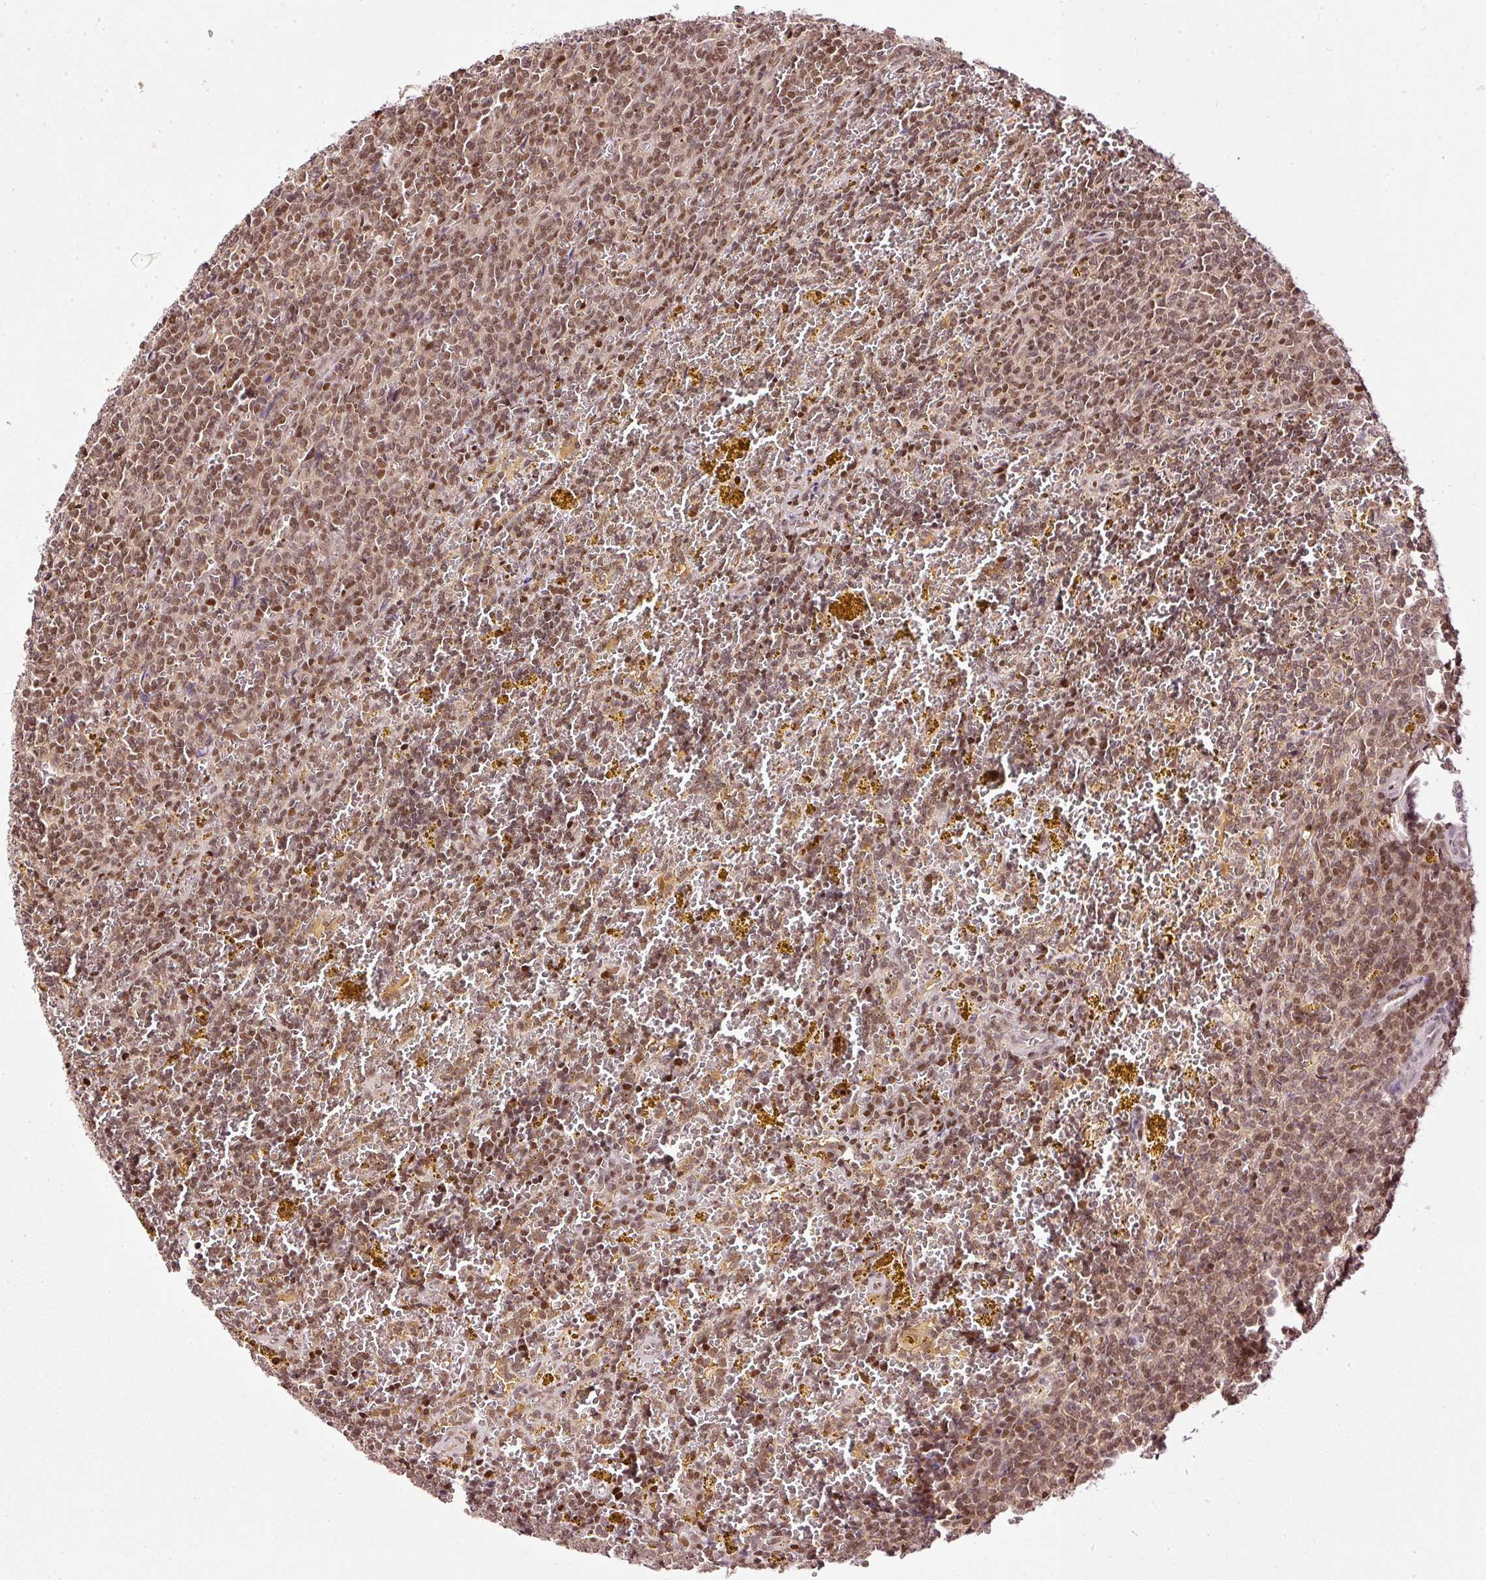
{"staining": {"intensity": "moderate", "quantity": ">75%", "location": "nuclear"}, "tissue": "lymphoma", "cell_type": "Tumor cells", "image_type": "cancer", "snomed": [{"axis": "morphology", "description": "Malignant lymphoma, non-Hodgkin's type, Low grade"}, {"axis": "topography", "description": "Spleen"}, {"axis": "topography", "description": "Lymph node"}], "caption": "Immunohistochemical staining of lymphoma displays medium levels of moderate nuclear expression in approximately >75% of tumor cells.", "gene": "ZNF778", "patient": {"sex": "female", "age": 66}}